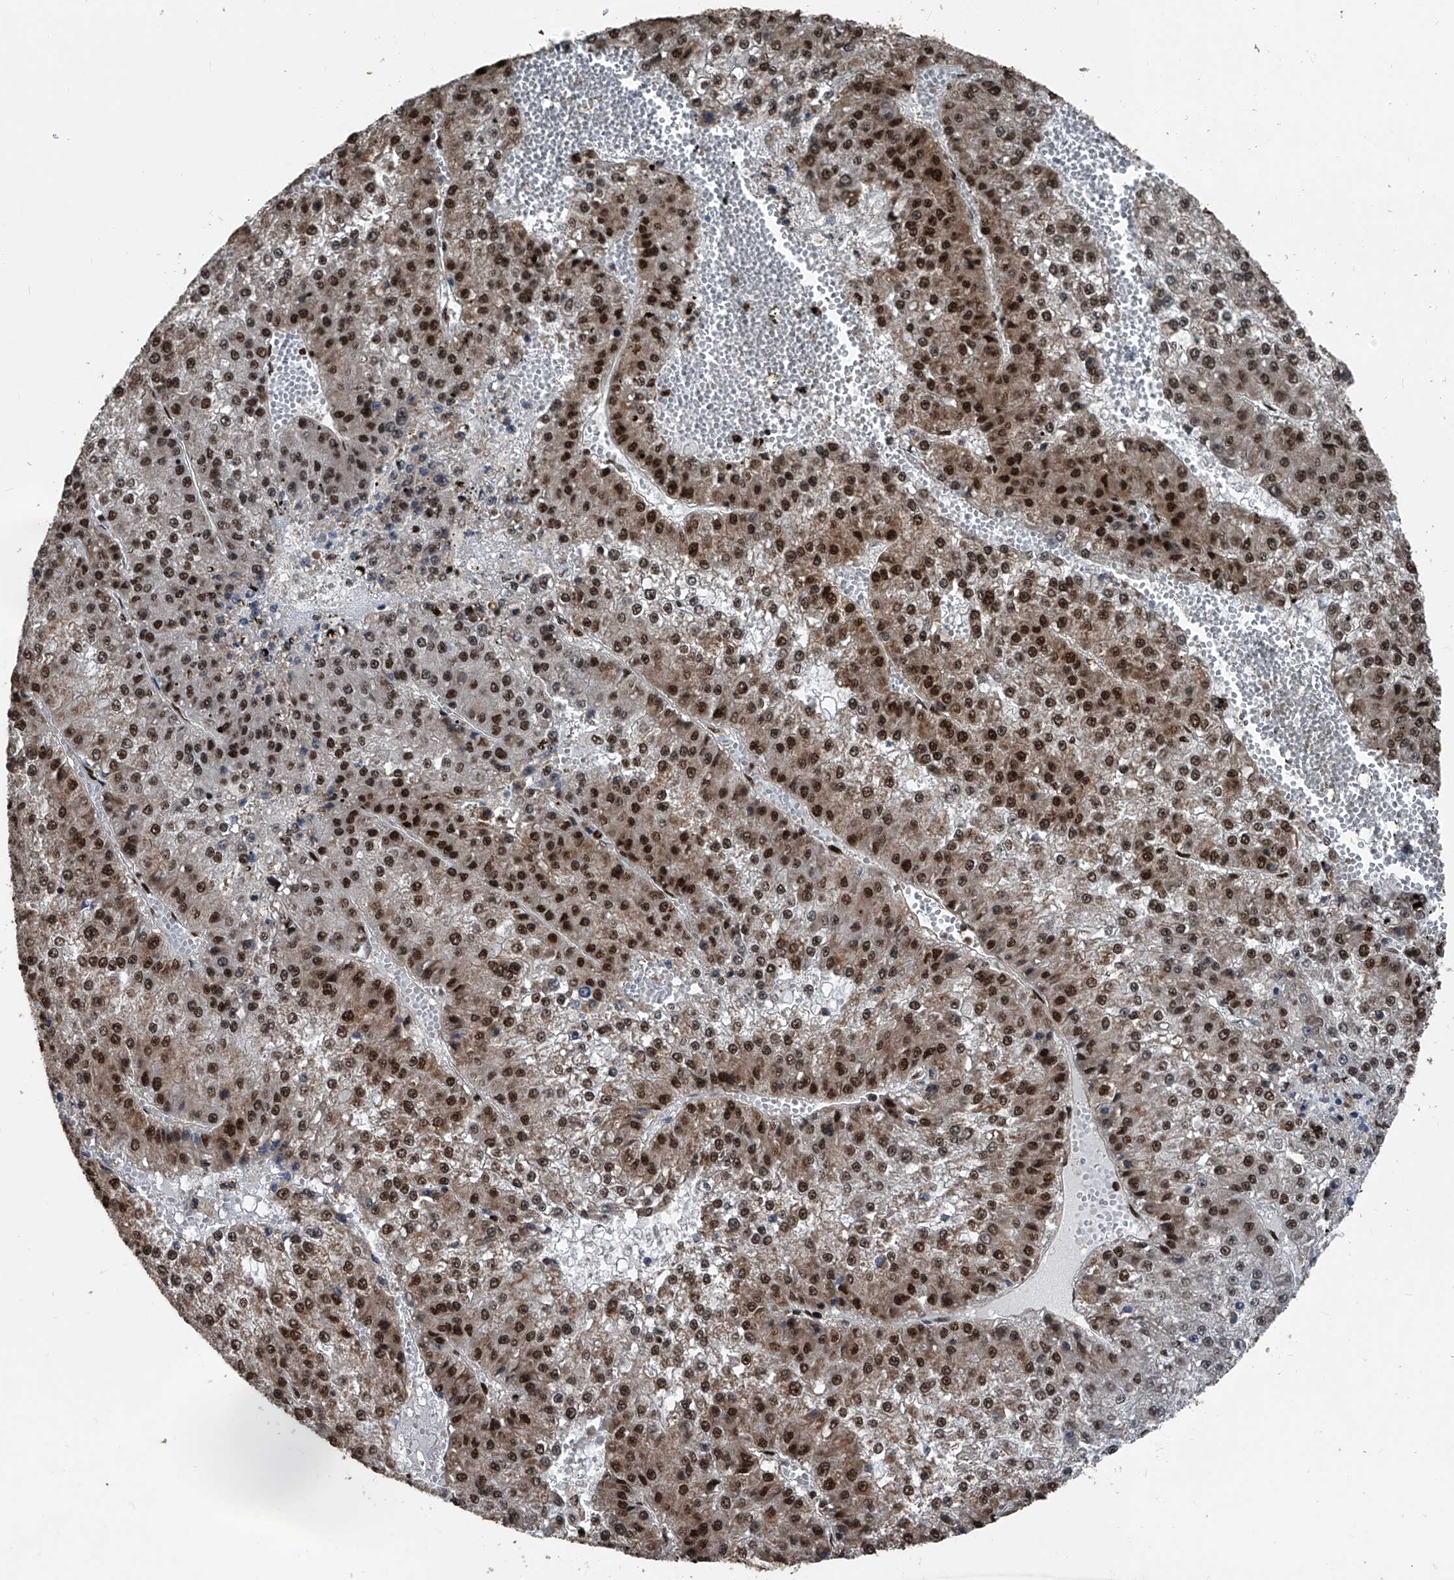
{"staining": {"intensity": "strong", "quantity": ">75%", "location": "nuclear"}, "tissue": "liver cancer", "cell_type": "Tumor cells", "image_type": "cancer", "snomed": [{"axis": "morphology", "description": "Carcinoma, Hepatocellular, NOS"}, {"axis": "topography", "description": "Liver"}], "caption": "Liver cancer tissue displays strong nuclear positivity in approximately >75% of tumor cells", "gene": "FKBP5", "patient": {"sex": "female", "age": 73}}